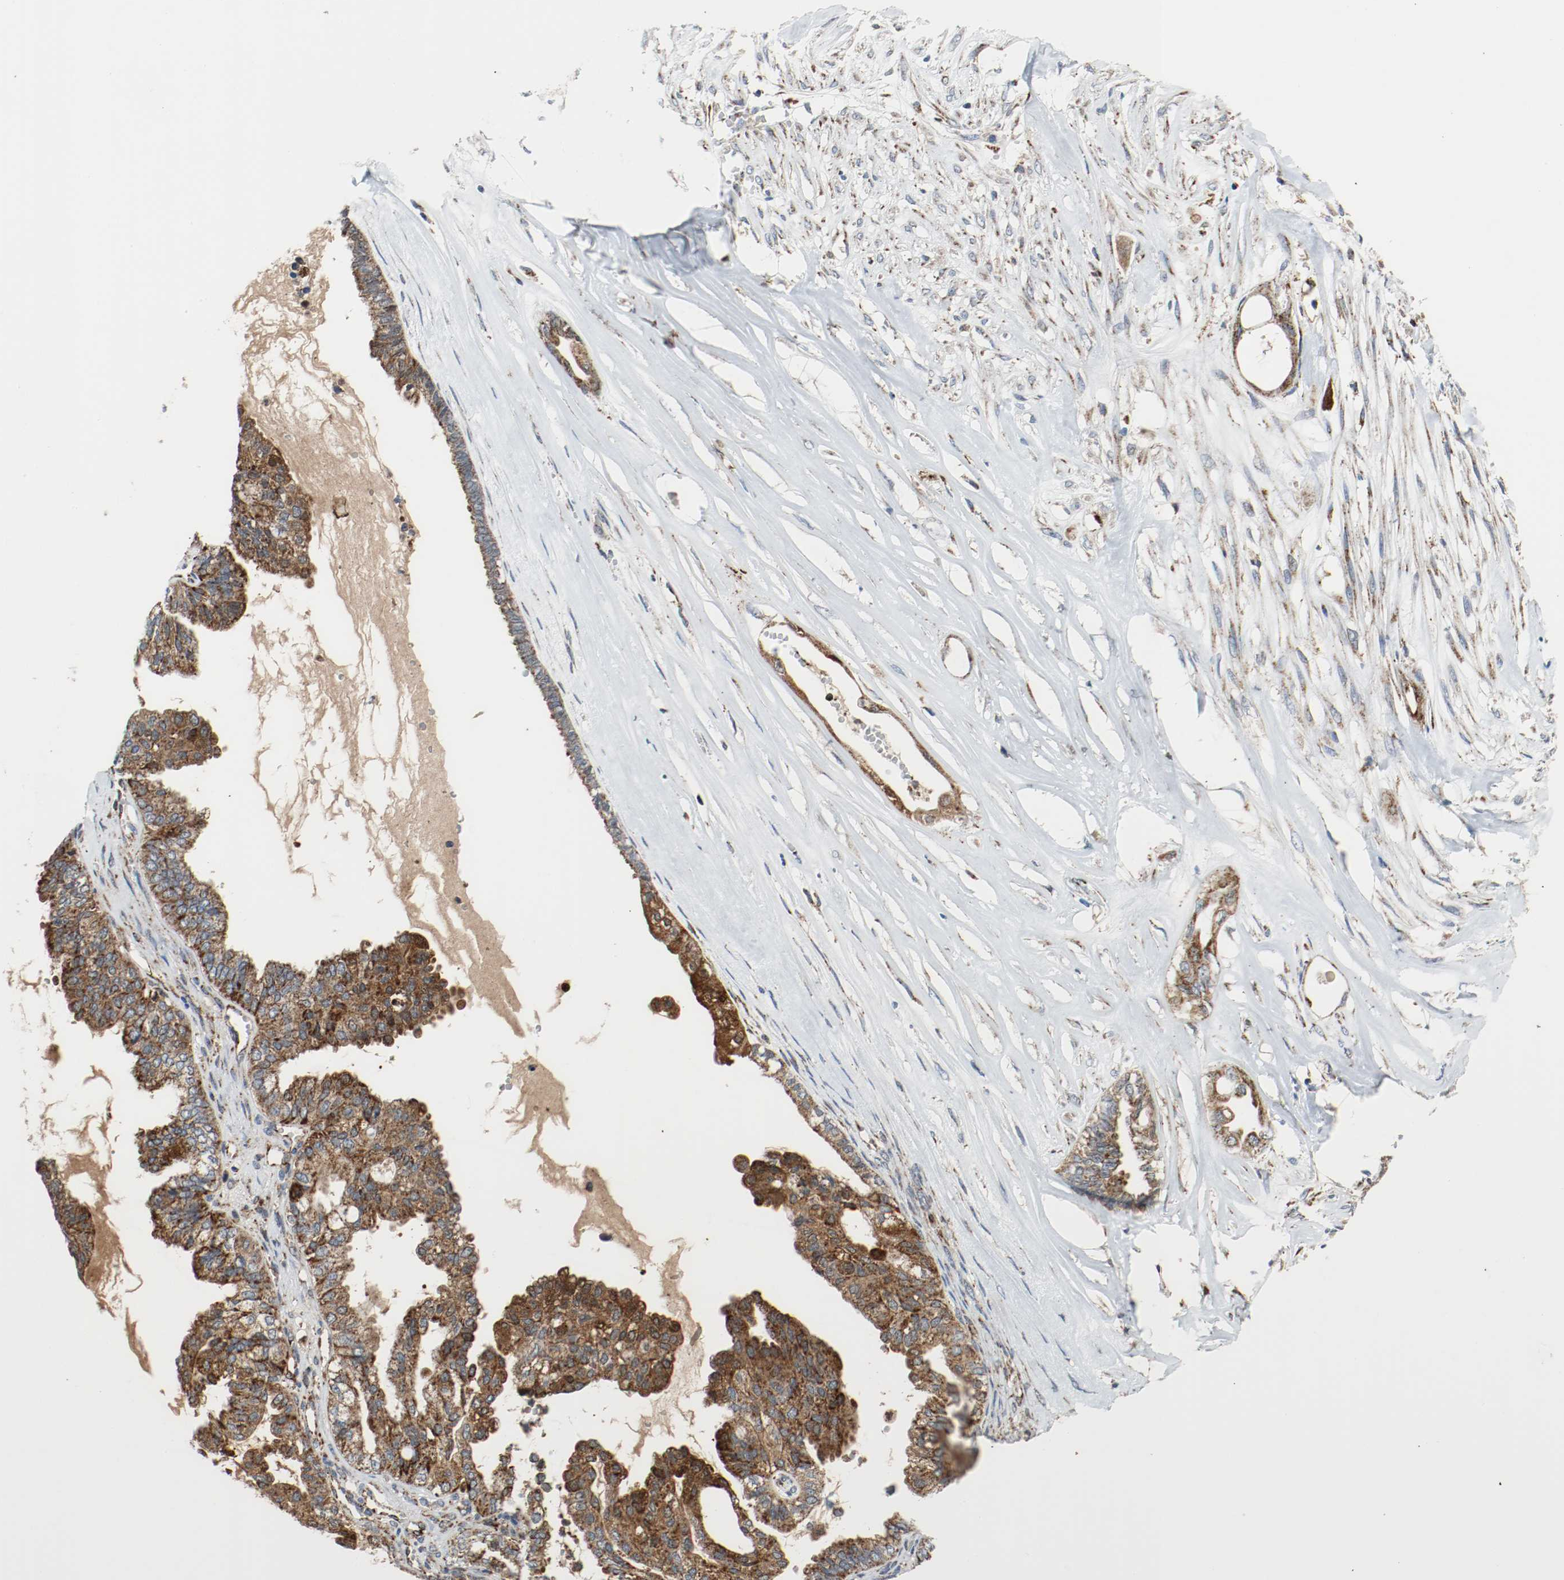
{"staining": {"intensity": "strong", "quantity": ">75%", "location": "cytoplasmic/membranous"}, "tissue": "ovarian cancer", "cell_type": "Tumor cells", "image_type": "cancer", "snomed": [{"axis": "morphology", "description": "Carcinoma, NOS"}, {"axis": "morphology", "description": "Carcinoma, endometroid"}, {"axis": "topography", "description": "Ovary"}], "caption": "Immunohistochemistry of ovarian cancer reveals high levels of strong cytoplasmic/membranous expression in about >75% of tumor cells.", "gene": "TXNRD1", "patient": {"sex": "female", "age": 50}}